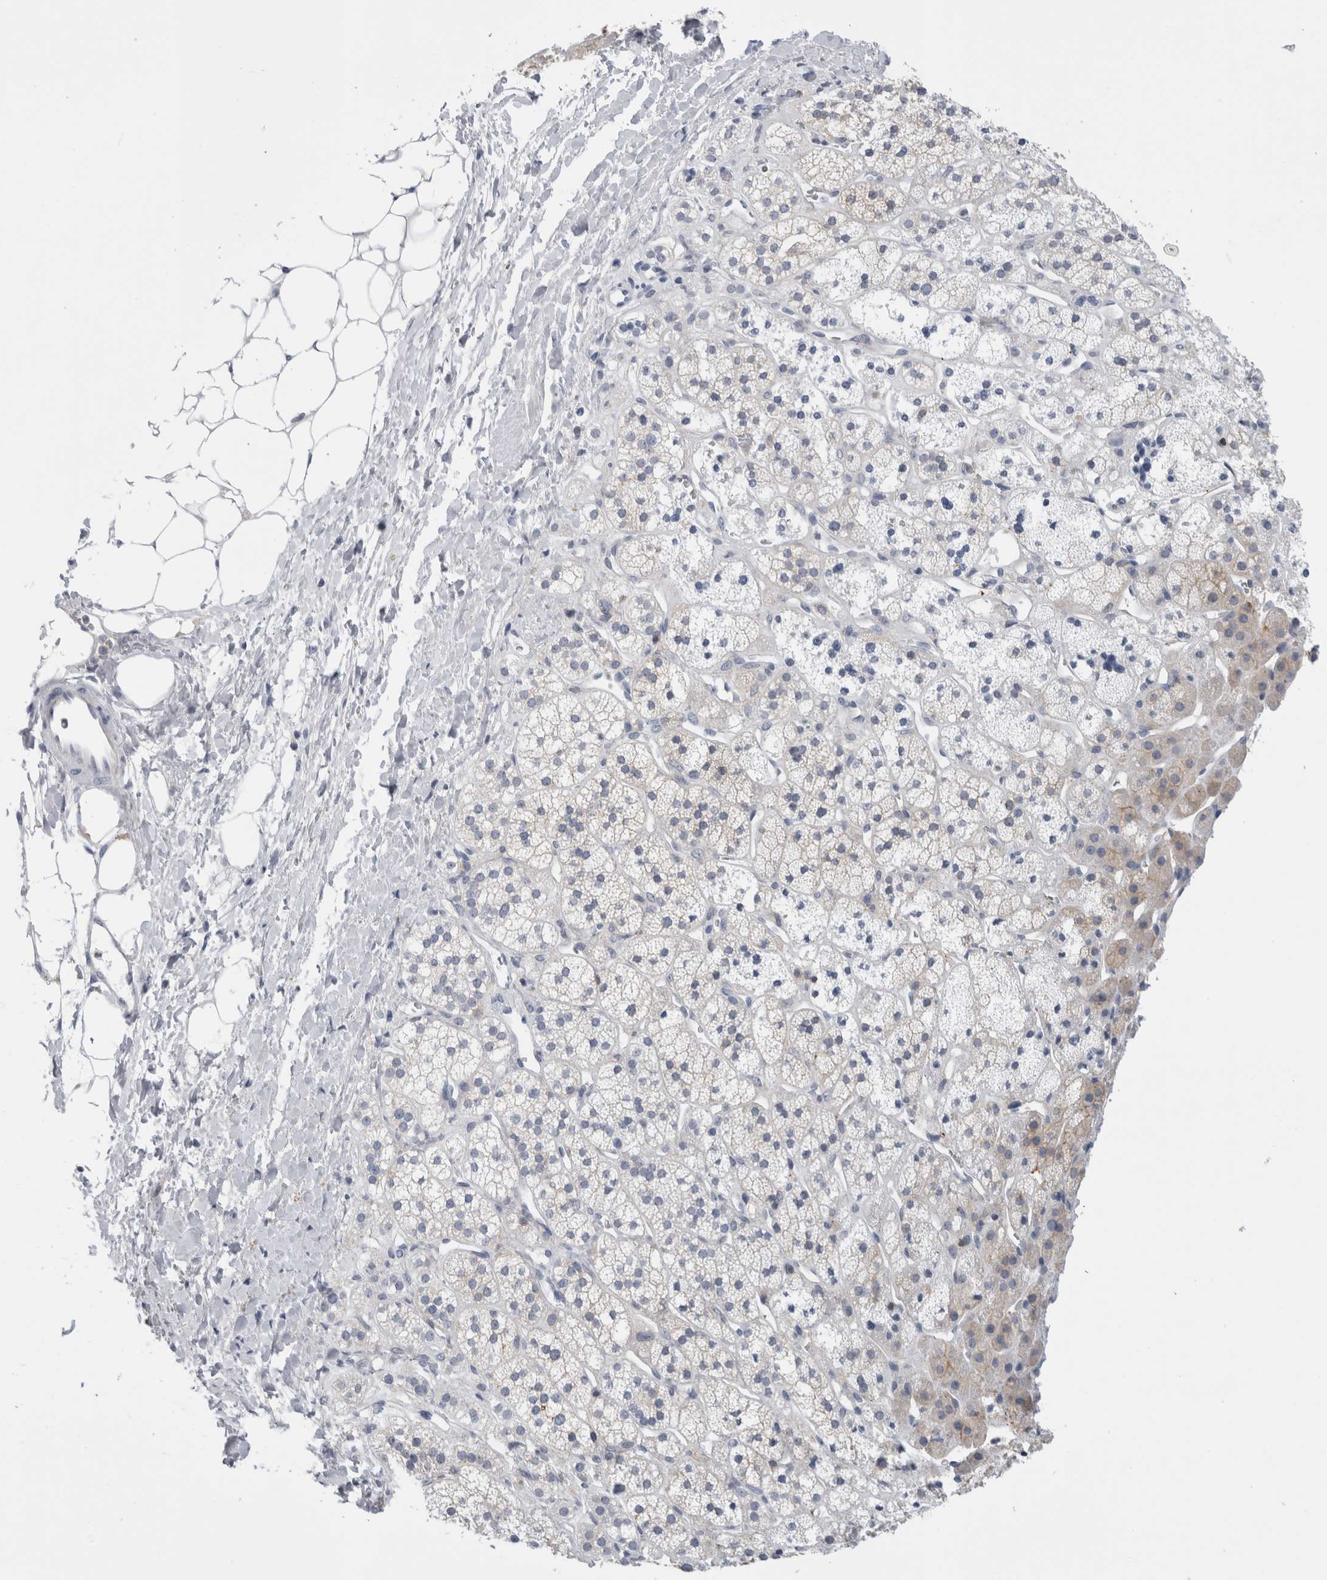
{"staining": {"intensity": "negative", "quantity": "none", "location": "none"}, "tissue": "adrenal gland", "cell_type": "Glandular cells", "image_type": "normal", "snomed": [{"axis": "morphology", "description": "Normal tissue, NOS"}, {"axis": "topography", "description": "Adrenal gland"}], "caption": "Immunohistochemical staining of benign adrenal gland reveals no significant staining in glandular cells.", "gene": "ANKFY1", "patient": {"sex": "male", "age": 56}}